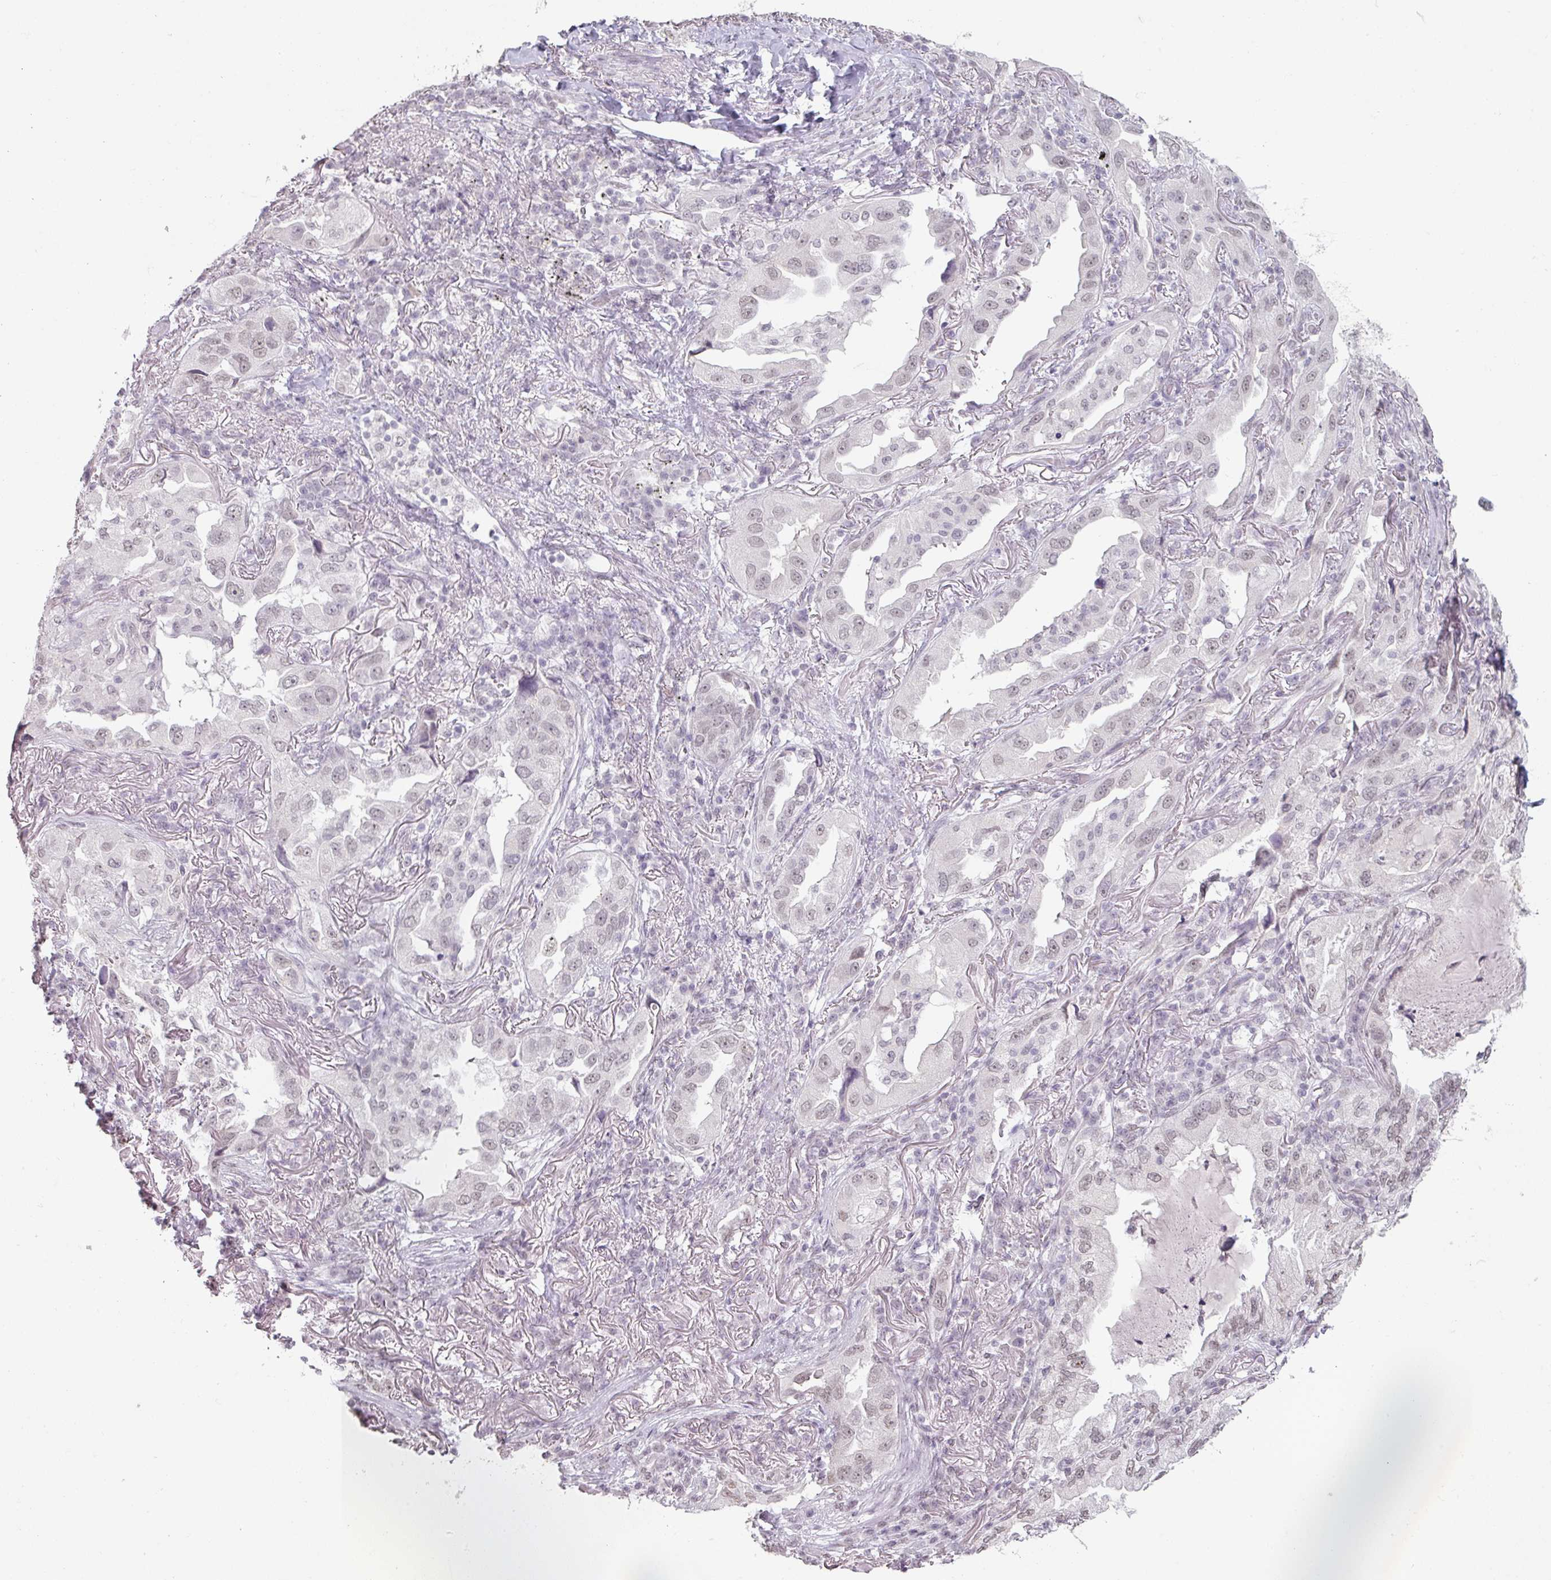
{"staining": {"intensity": "weak", "quantity": "<25%", "location": "nuclear"}, "tissue": "lung cancer", "cell_type": "Tumor cells", "image_type": "cancer", "snomed": [{"axis": "morphology", "description": "Adenocarcinoma, NOS"}, {"axis": "topography", "description": "Lung"}], "caption": "The photomicrograph reveals no staining of tumor cells in lung cancer (adenocarcinoma).", "gene": "SPRR1A", "patient": {"sex": "female", "age": 69}}